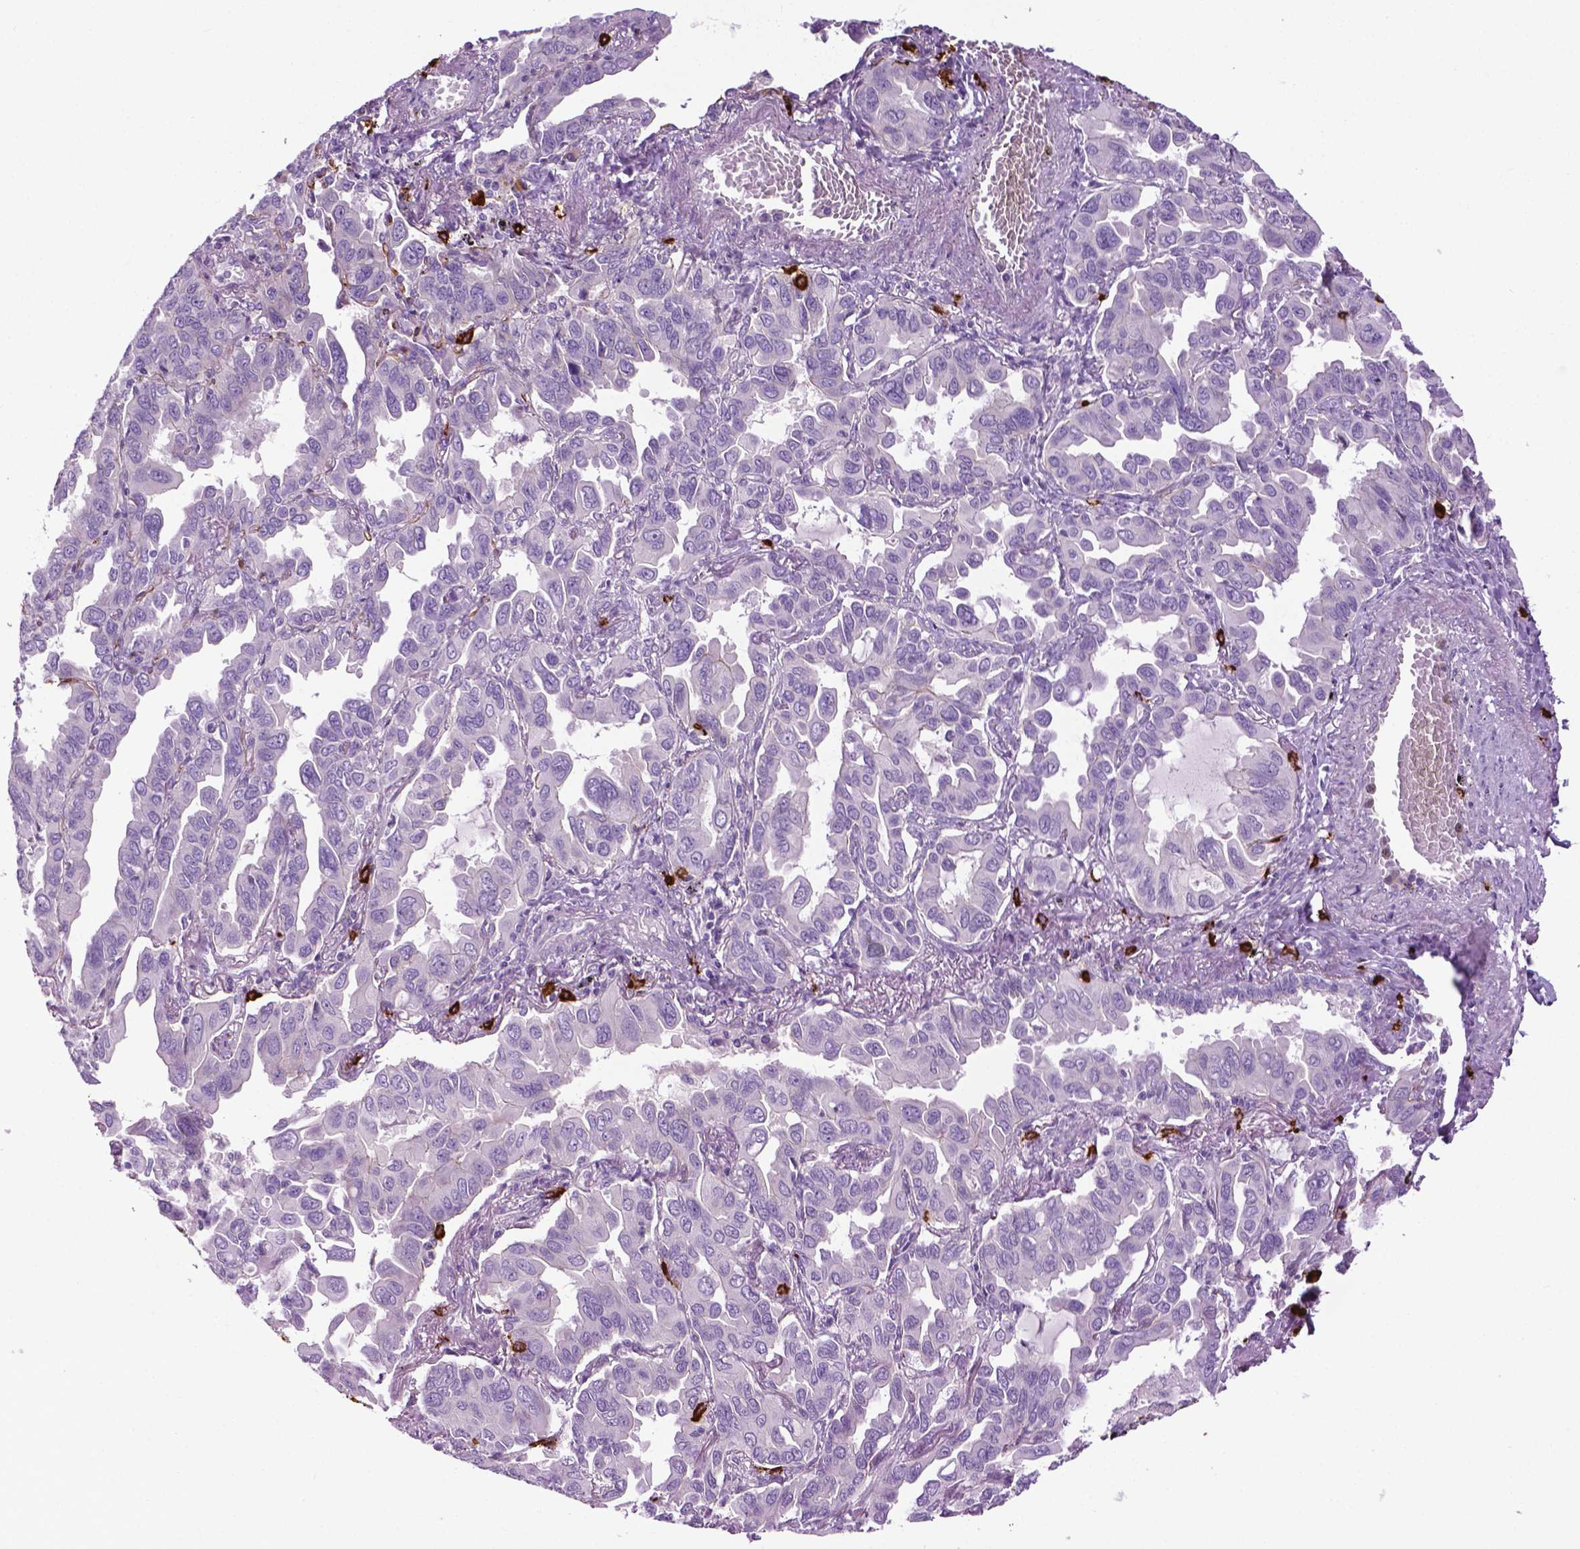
{"staining": {"intensity": "negative", "quantity": "none", "location": "none"}, "tissue": "lung cancer", "cell_type": "Tumor cells", "image_type": "cancer", "snomed": [{"axis": "morphology", "description": "Adenocarcinoma, NOS"}, {"axis": "topography", "description": "Lung"}], "caption": "Adenocarcinoma (lung) was stained to show a protein in brown. There is no significant expression in tumor cells.", "gene": "SPECC1L", "patient": {"sex": "male", "age": 64}}